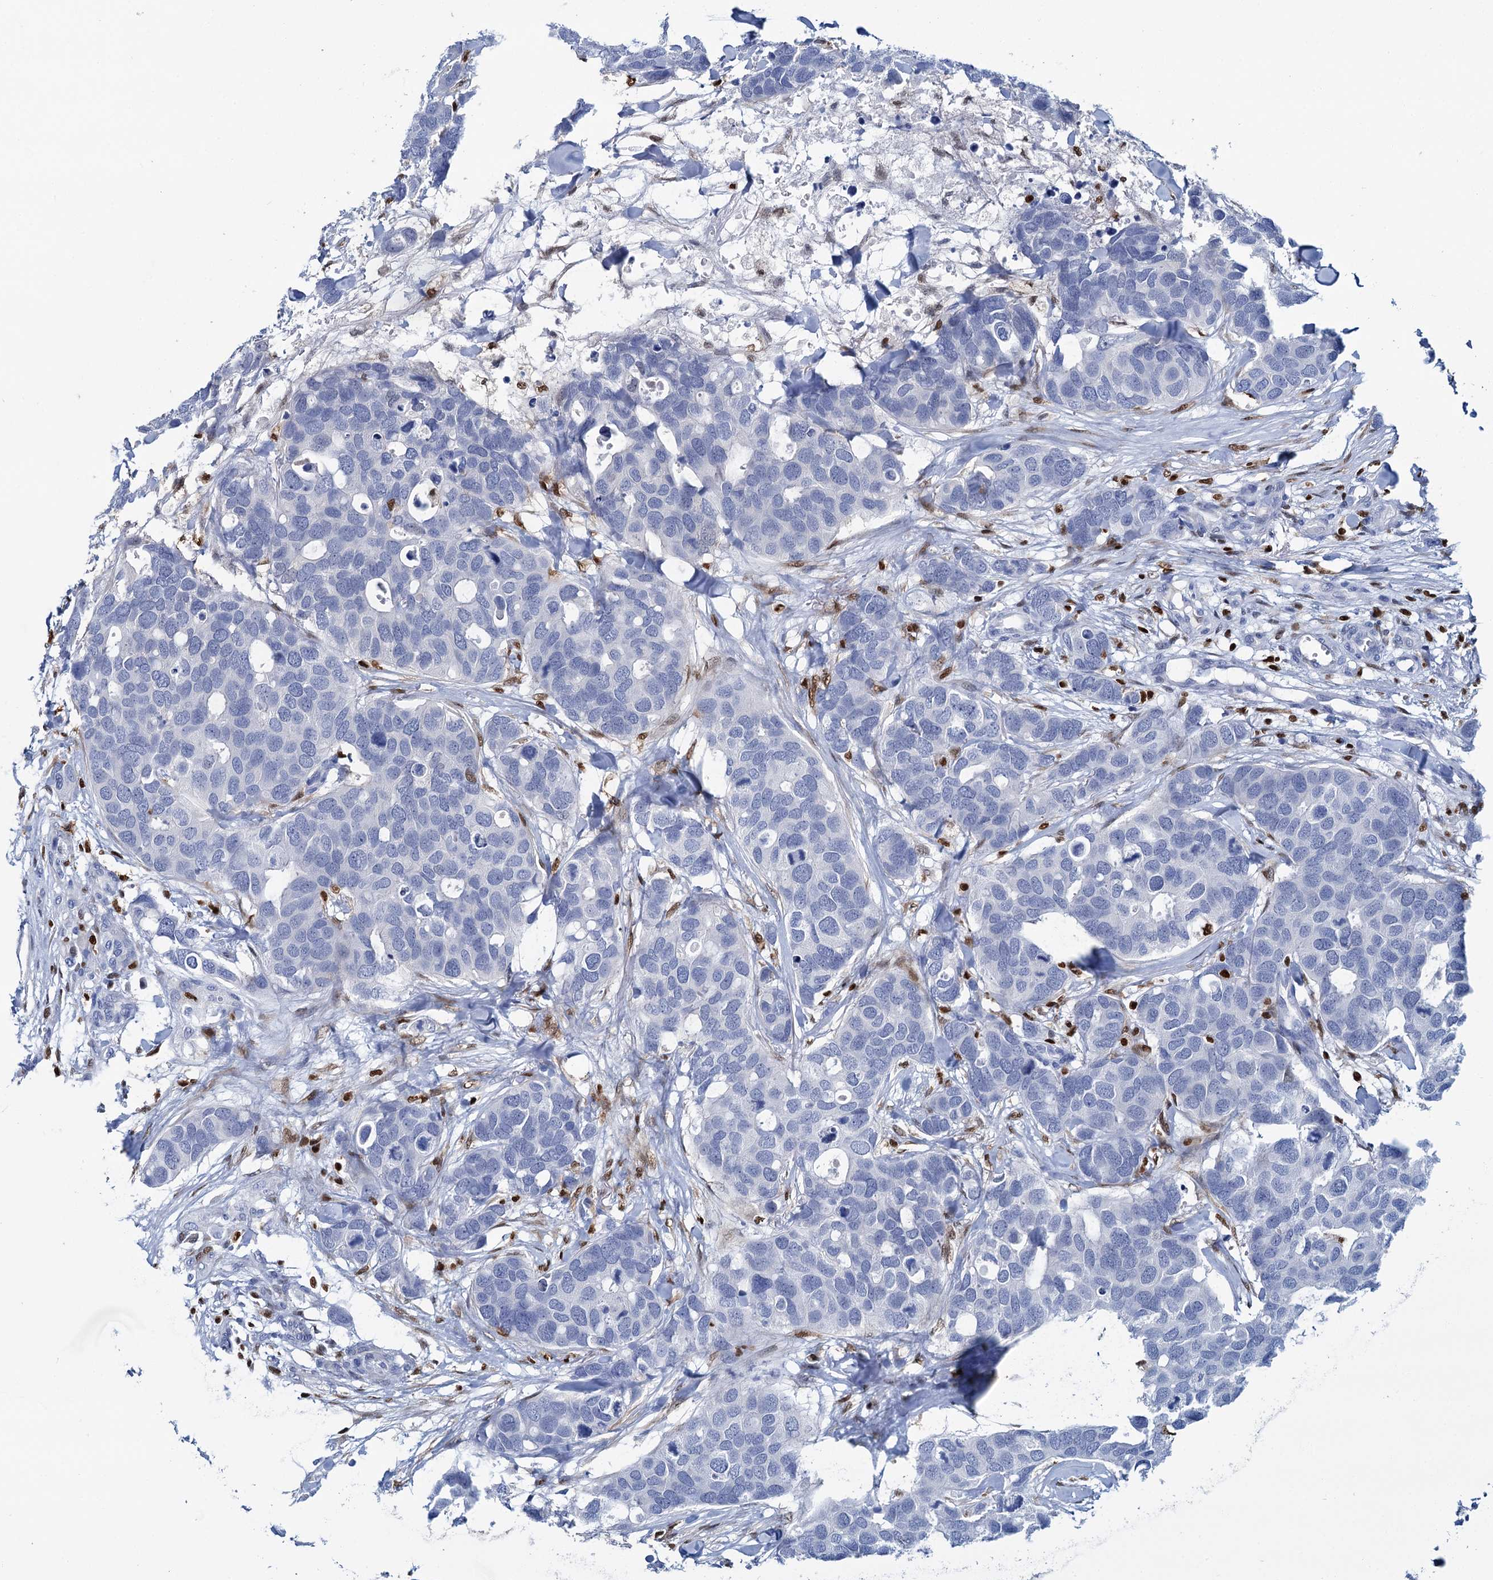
{"staining": {"intensity": "negative", "quantity": "none", "location": "none"}, "tissue": "breast cancer", "cell_type": "Tumor cells", "image_type": "cancer", "snomed": [{"axis": "morphology", "description": "Duct carcinoma"}, {"axis": "topography", "description": "Breast"}], "caption": "Tumor cells show no significant positivity in invasive ductal carcinoma (breast).", "gene": "CELF2", "patient": {"sex": "female", "age": 83}}